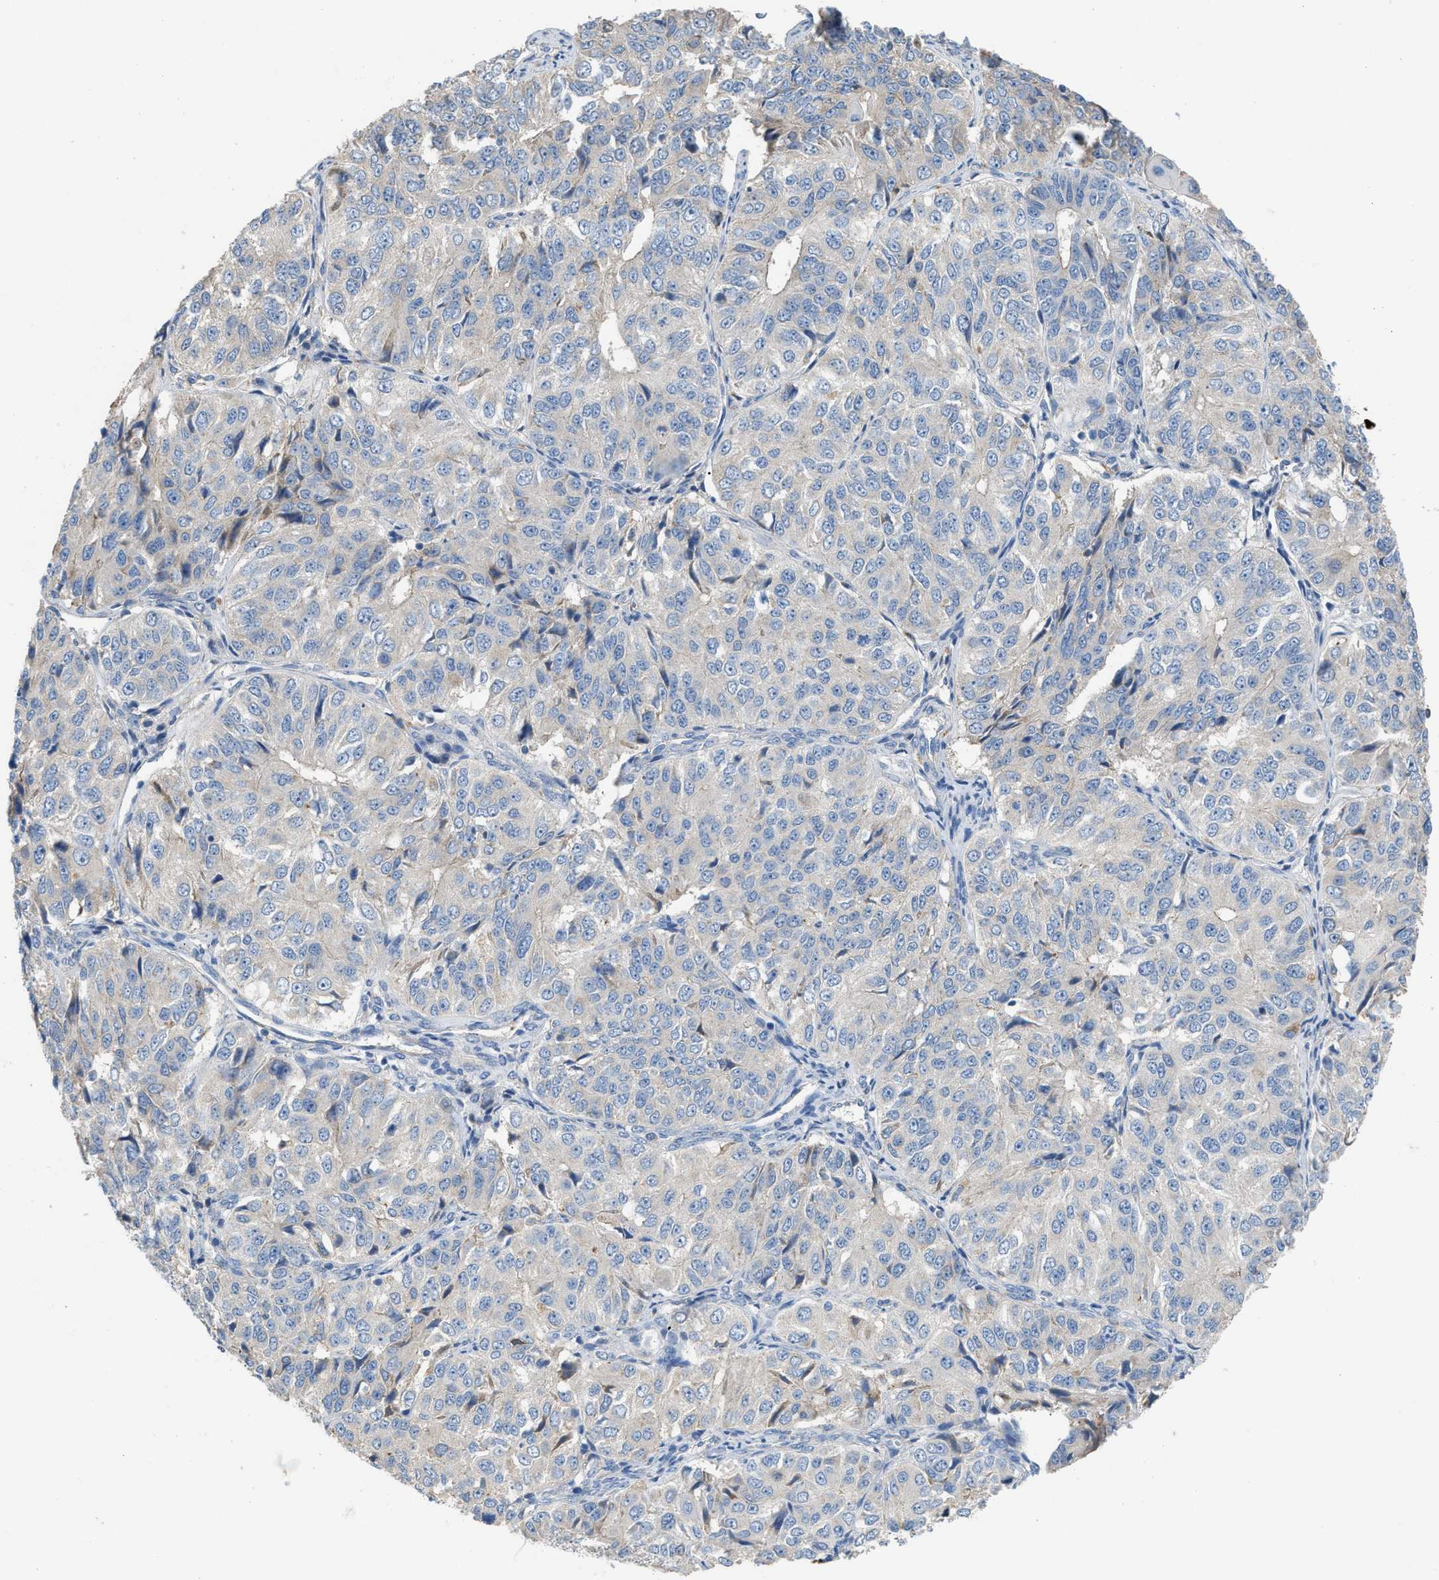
{"staining": {"intensity": "negative", "quantity": "none", "location": "none"}, "tissue": "ovarian cancer", "cell_type": "Tumor cells", "image_type": "cancer", "snomed": [{"axis": "morphology", "description": "Carcinoma, endometroid"}, {"axis": "topography", "description": "Ovary"}], "caption": "An immunohistochemistry (IHC) histopathology image of ovarian endometroid carcinoma is shown. There is no staining in tumor cells of ovarian endometroid carcinoma. The staining is performed using DAB brown chromogen with nuclei counter-stained in using hematoxylin.", "gene": "AOAH", "patient": {"sex": "female", "age": 51}}